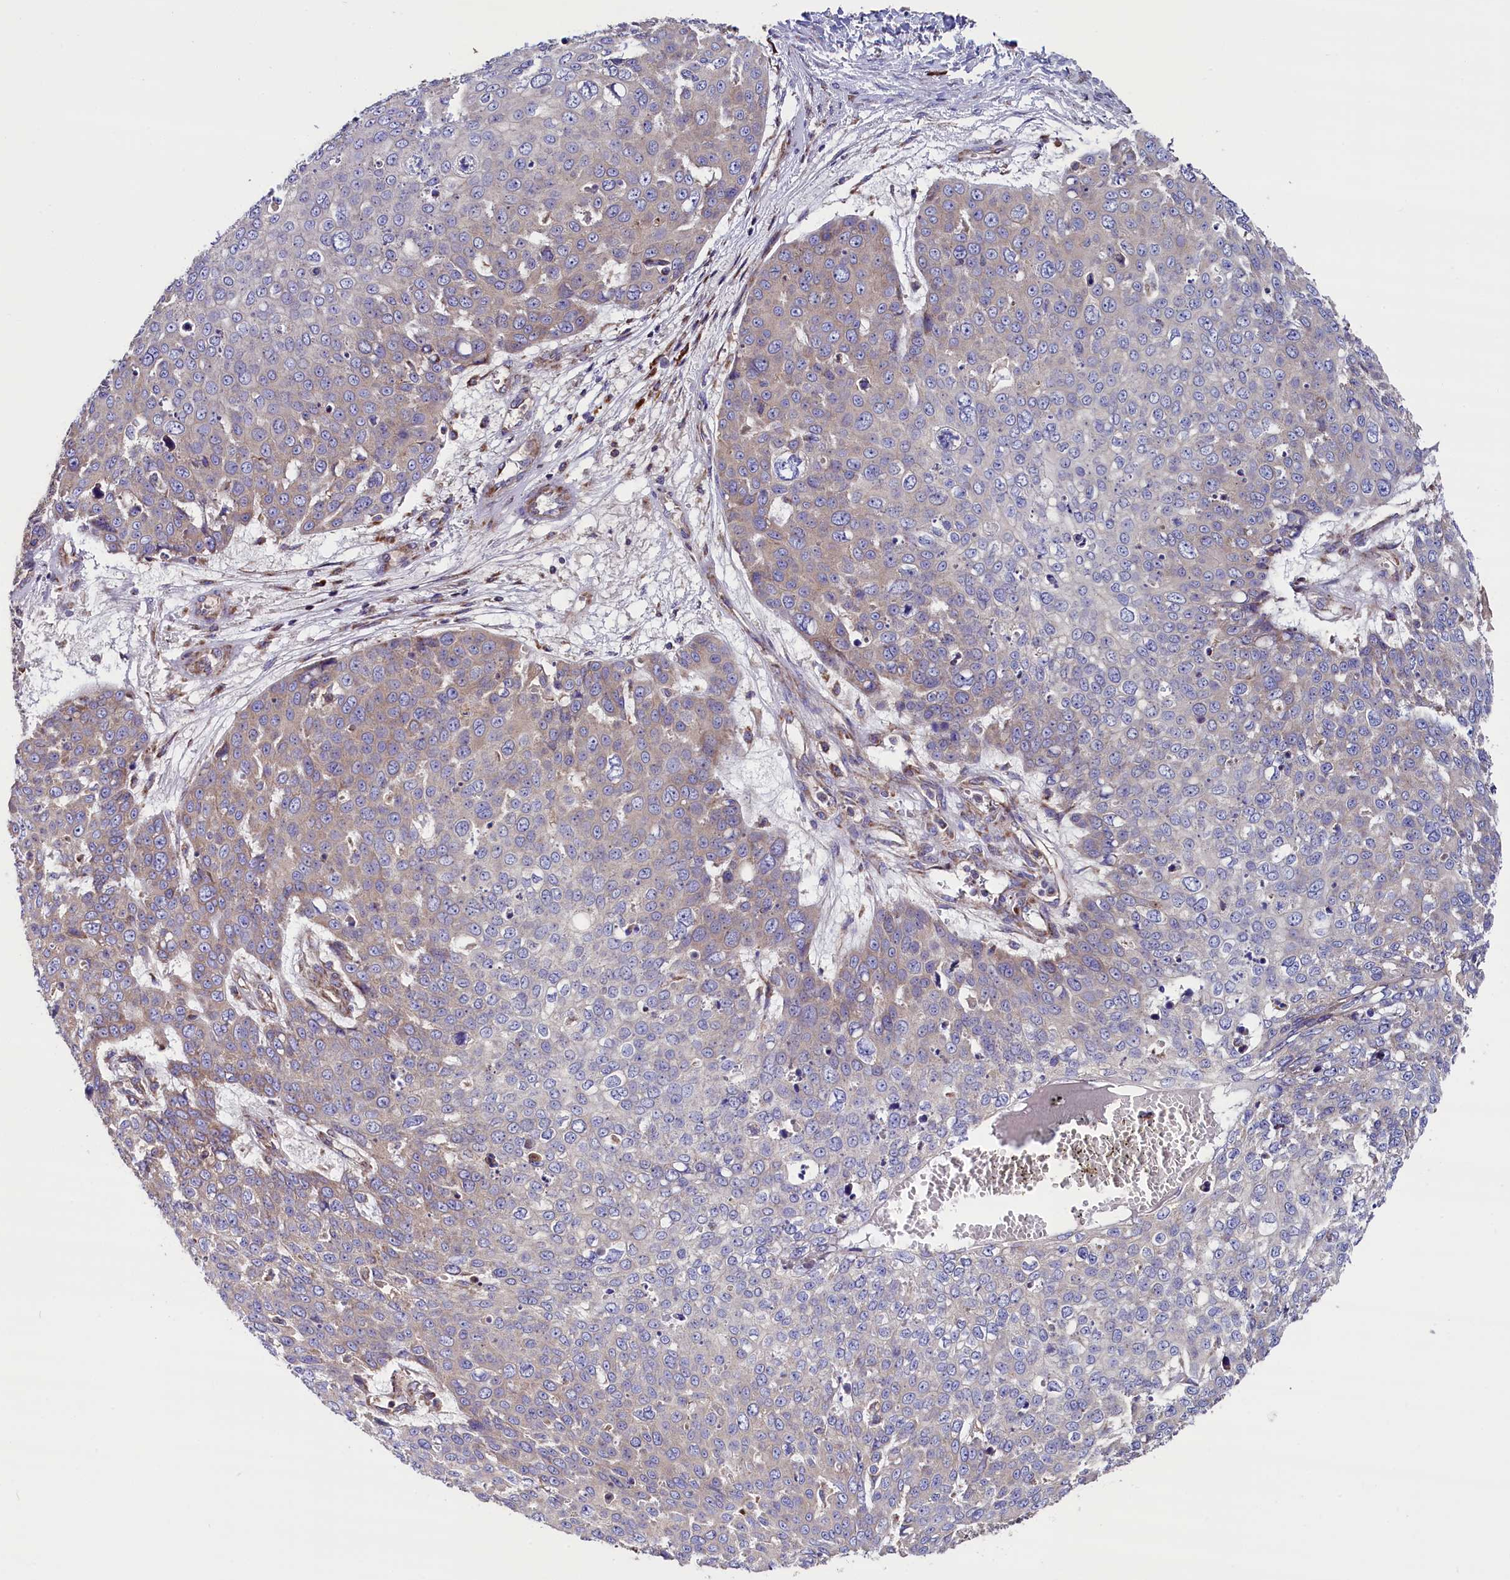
{"staining": {"intensity": "negative", "quantity": "none", "location": "none"}, "tissue": "skin cancer", "cell_type": "Tumor cells", "image_type": "cancer", "snomed": [{"axis": "morphology", "description": "Squamous cell carcinoma, NOS"}, {"axis": "topography", "description": "Skin"}], "caption": "Tumor cells show no significant protein positivity in skin cancer (squamous cell carcinoma). (DAB immunohistochemistry (IHC) with hematoxylin counter stain).", "gene": "ZSWIM1", "patient": {"sex": "male", "age": 71}}